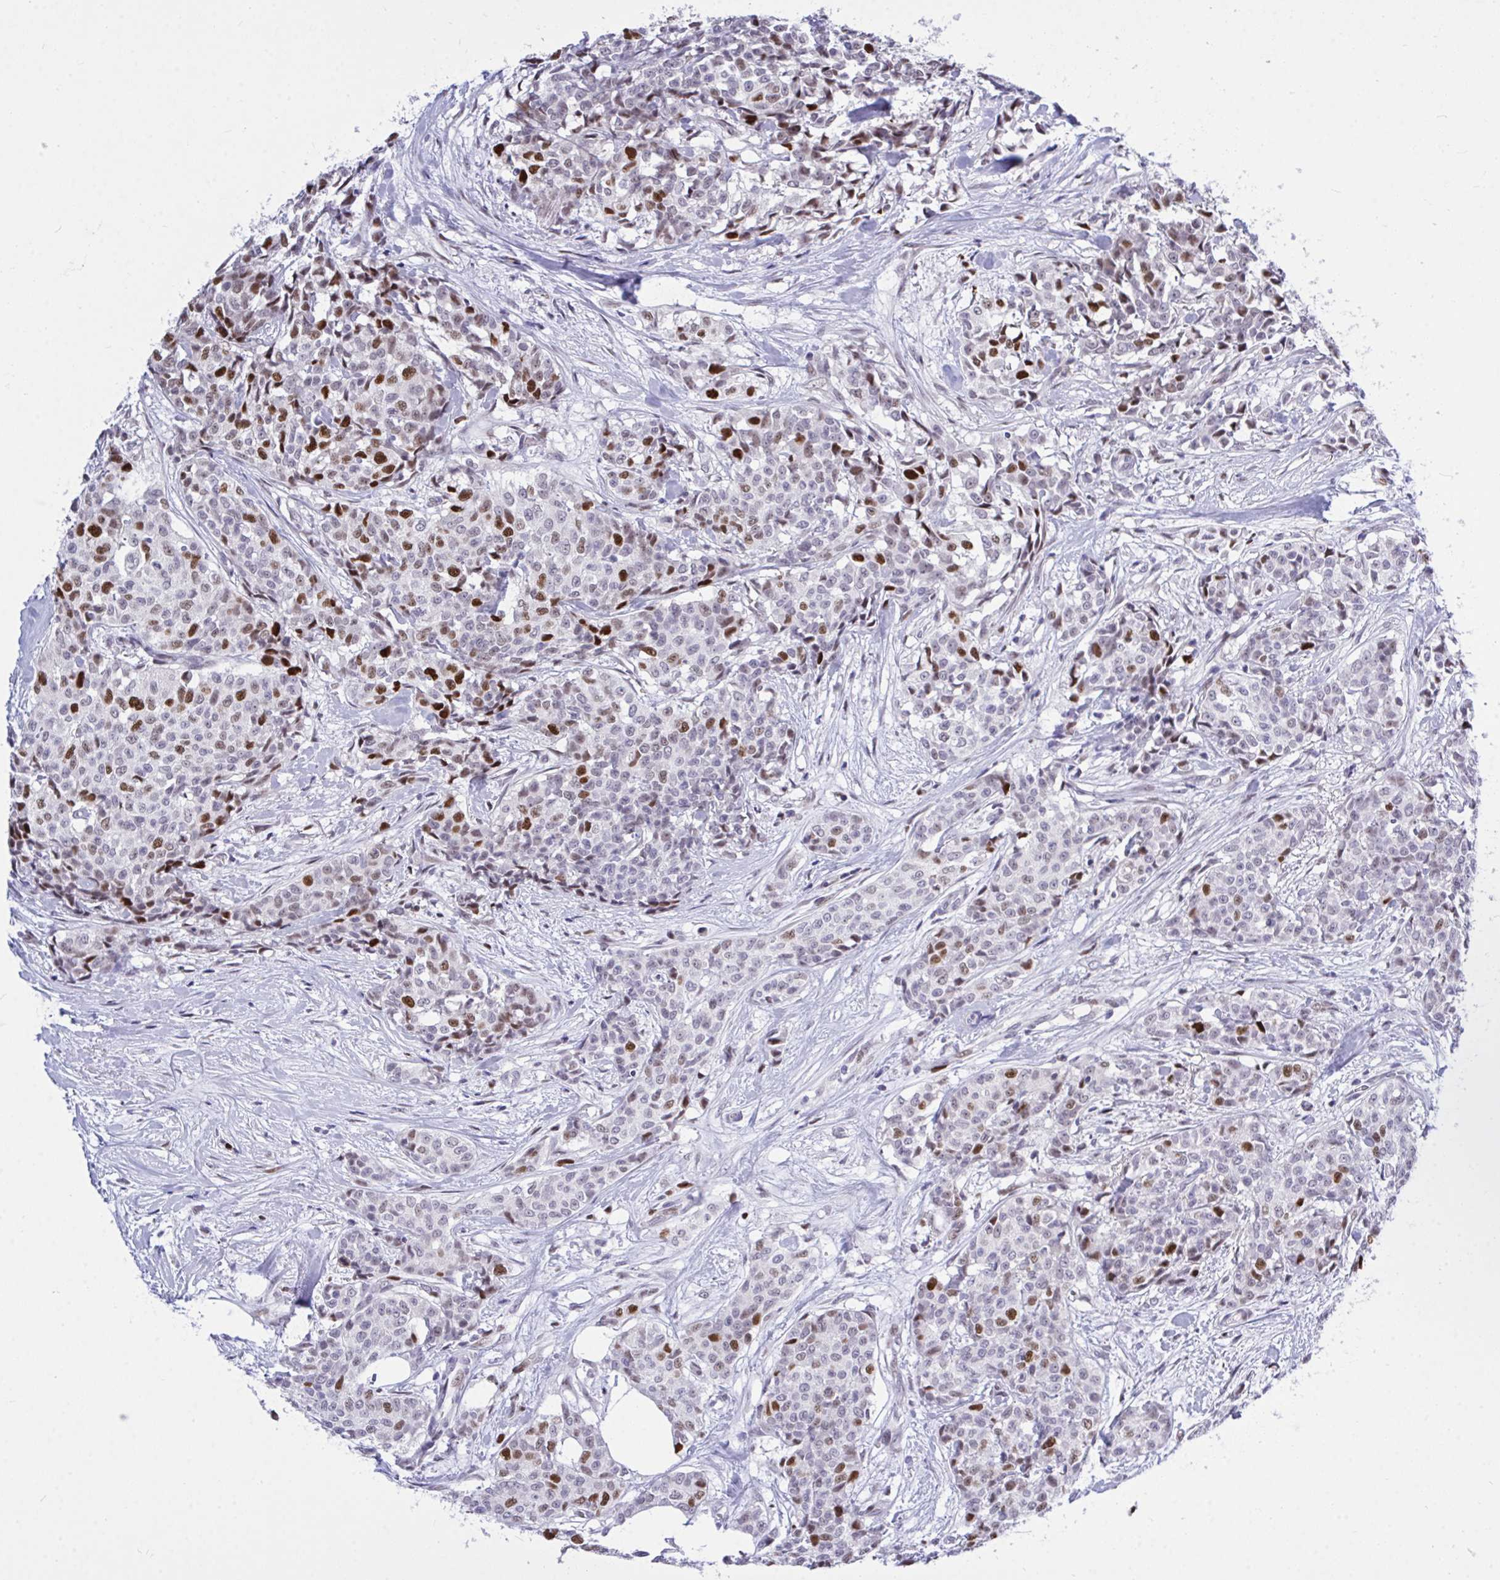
{"staining": {"intensity": "strong", "quantity": "25%-75%", "location": "nuclear"}, "tissue": "breast cancer", "cell_type": "Tumor cells", "image_type": "cancer", "snomed": [{"axis": "morphology", "description": "Duct carcinoma"}, {"axis": "topography", "description": "Breast"}], "caption": "This photomicrograph displays breast cancer (infiltrating ductal carcinoma) stained with IHC to label a protein in brown. The nuclear of tumor cells show strong positivity for the protein. Nuclei are counter-stained blue.", "gene": "C1QL2", "patient": {"sex": "female", "age": 91}}